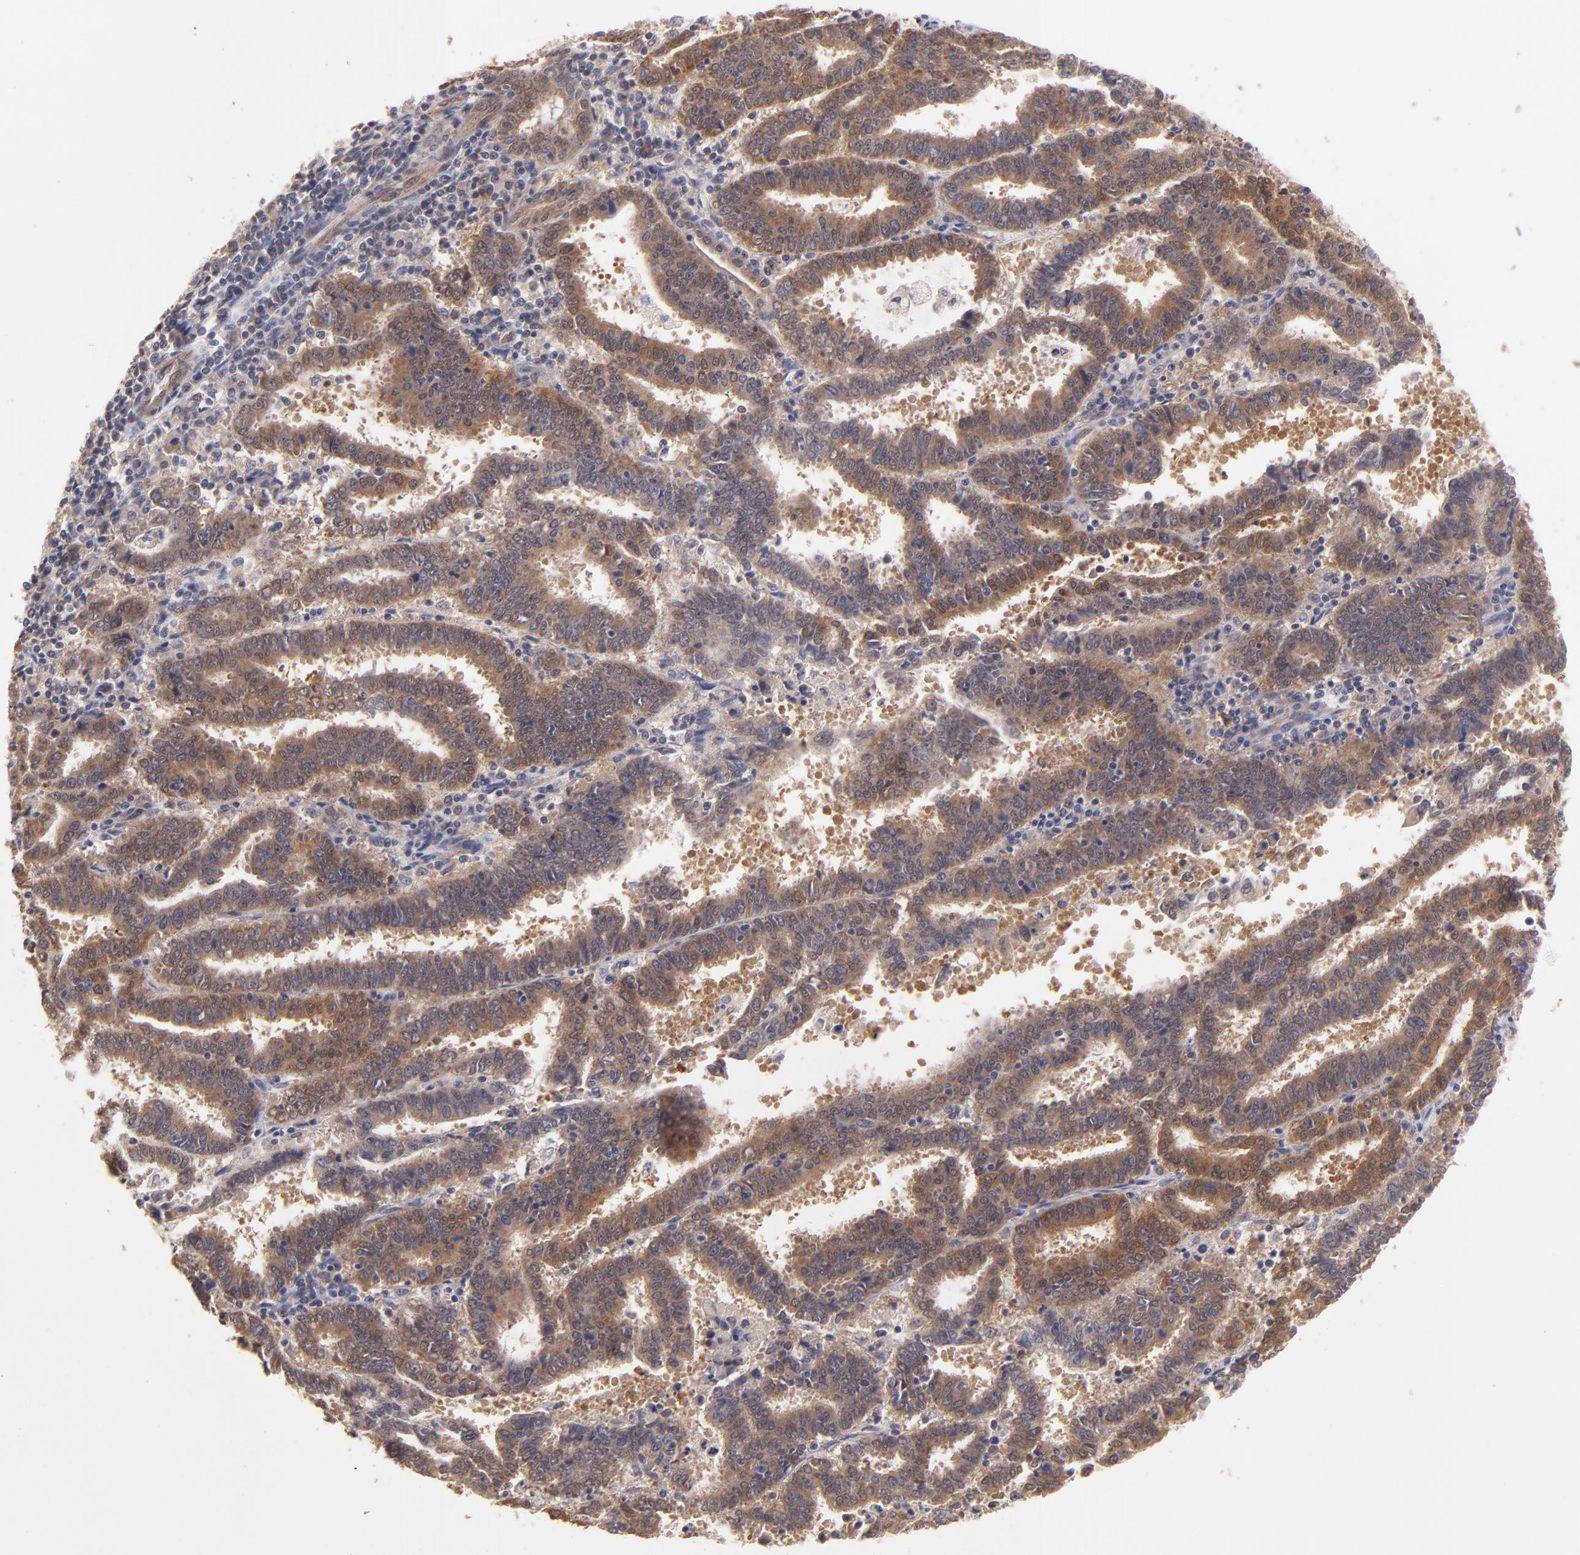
{"staining": {"intensity": "strong", "quantity": ">75%", "location": "cytoplasmic/membranous"}, "tissue": "endometrial cancer", "cell_type": "Tumor cells", "image_type": "cancer", "snomed": [{"axis": "morphology", "description": "Adenocarcinoma, NOS"}, {"axis": "topography", "description": "Uterus"}], "caption": "This is an image of immunohistochemistry (IHC) staining of endometrial cancer, which shows strong expression in the cytoplasmic/membranous of tumor cells.", "gene": "UBE2H", "patient": {"sex": "female", "age": 83}}